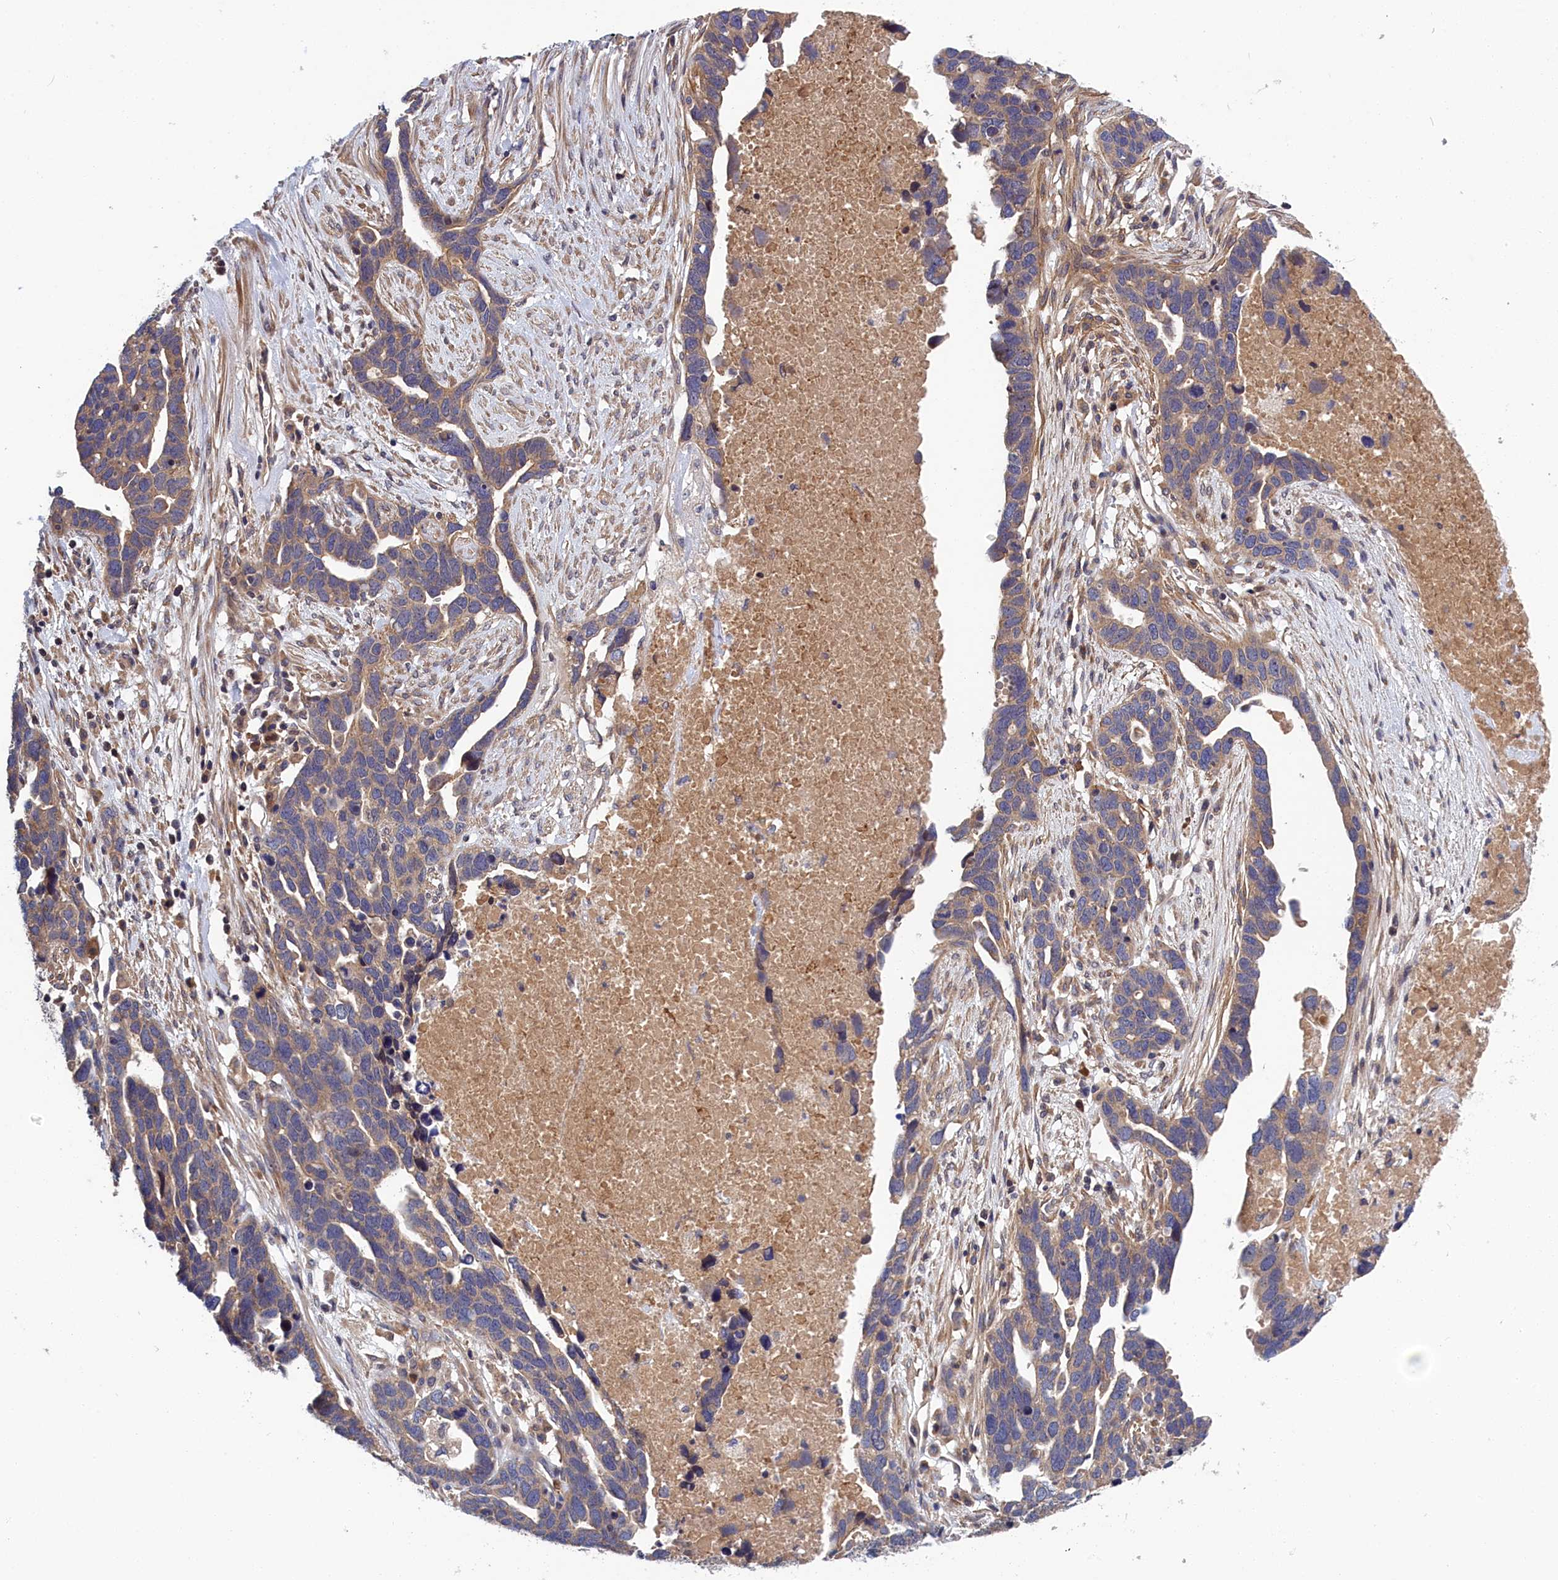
{"staining": {"intensity": "weak", "quantity": ">75%", "location": "cytoplasmic/membranous"}, "tissue": "ovarian cancer", "cell_type": "Tumor cells", "image_type": "cancer", "snomed": [{"axis": "morphology", "description": "Cystadenocarcinoma, serous, NOS"}, {"axis": "topography", "description": "Ovary"}], "caption": "This is an image of immunohistochemistry (IHC) staining of ovarian serous cystadenocarcinoma, which shows weak staining in the cytoplasmic/membranous of tumor cells.", "gene": "CRACD", "patient": {"sex": "female", "age": 54}}